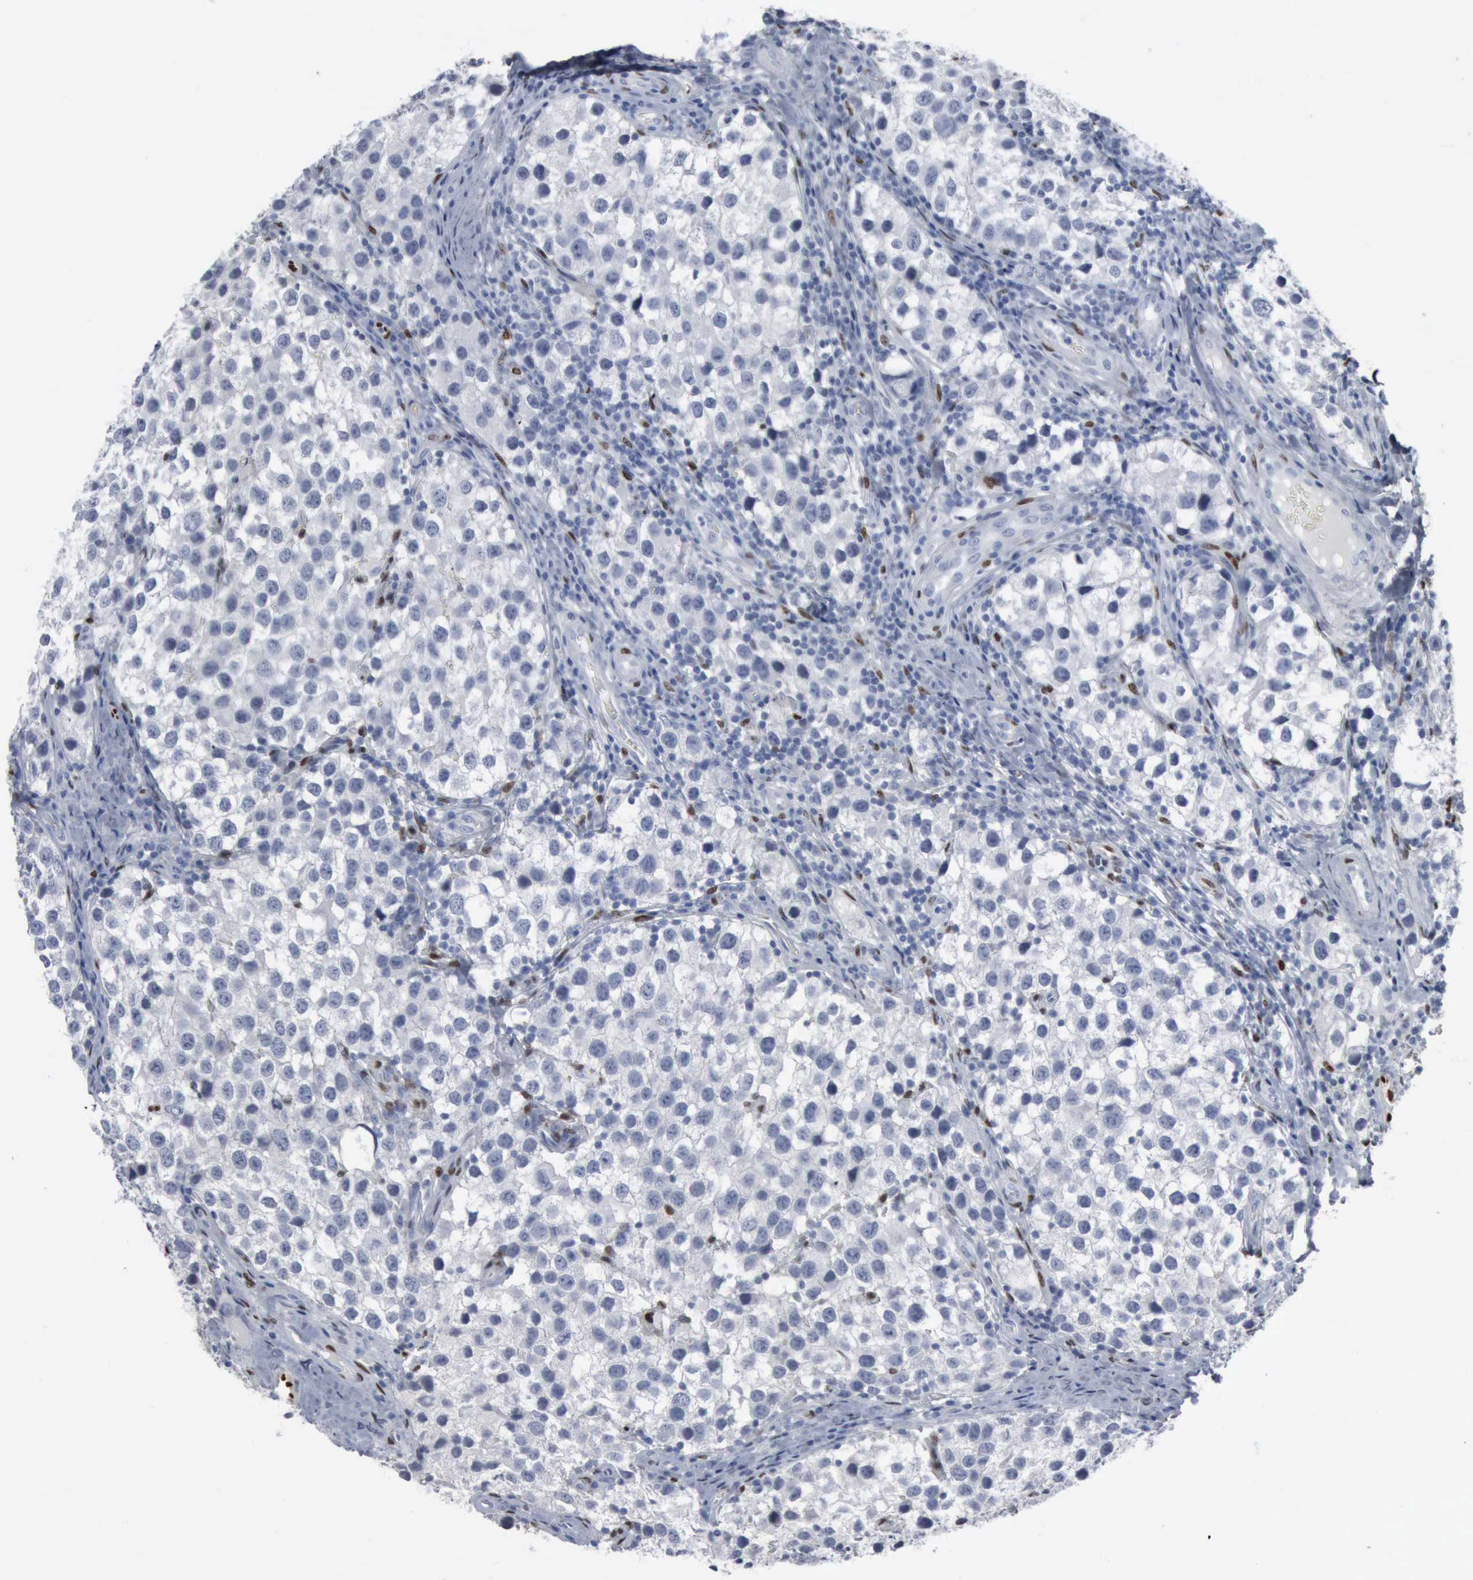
{"staining": {"intensity": "negative", "quantity": "none", "location": "none"}, "tissue": "testis cancer", "cell_type": "Tumor cells", "image_type": "cancer", "snomed": [{"axis": "morphology", "description": "Seminoma, NOS"}, {"axis": "topography", "description": "Testis"}], "caption": "There is no significant staining in tumor cells of seminoma (testis).", "gene": "FGF2", "patient": {"sex": "male", "age": 39}}